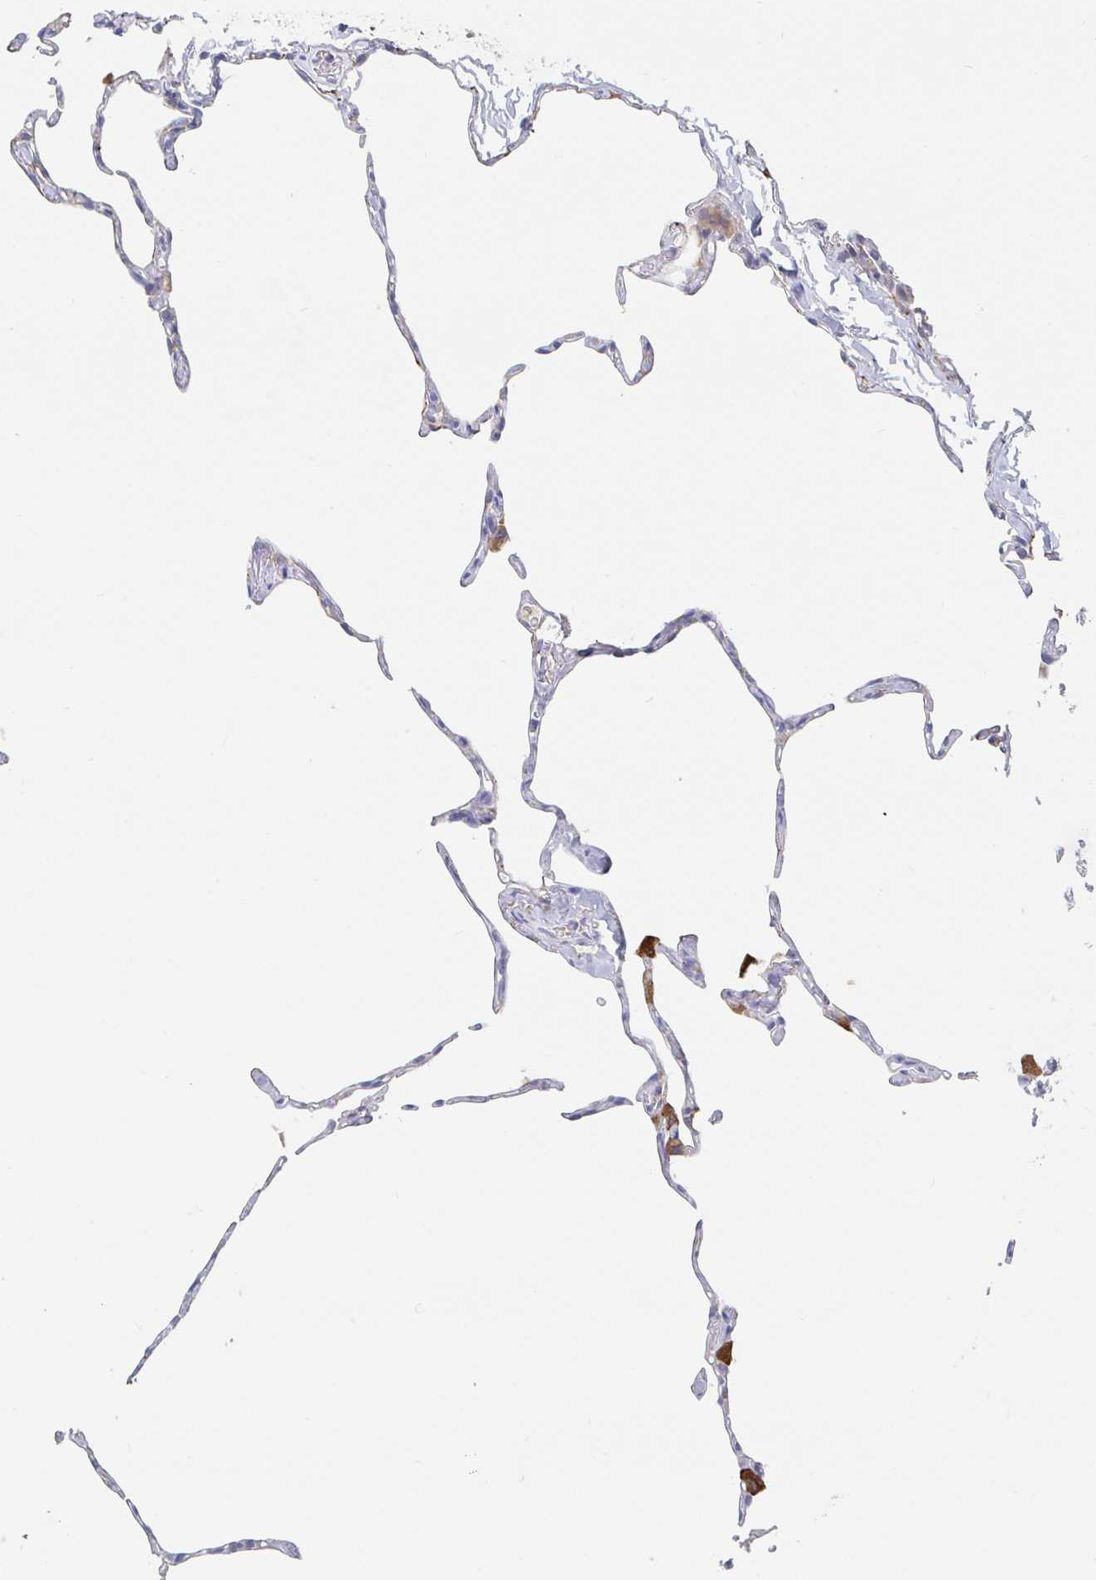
{"staining": {"intensity": "strong", "quantity": "<25%", "location": "cytoplasmic/membranous"}, "tissue": "lung", "cell_type": "Alveolar cells", "image_type": "normal", "snomed": [{"axis": "morphology", "description": "Normal tissue, NOS"}, {"axis": "topography", "description": "Lung"}], "caption": "DAB (3,3'-diaminobenzidine) immunohistochemical staining of normal lung reveals strong cytoplasmic/membranous protein expression in about <25% of alveolar cells. (IHC, brightfield microscopy, high magnification).", "gene": "ZNF100", "patient": {"sex": "male", "age": 65}}